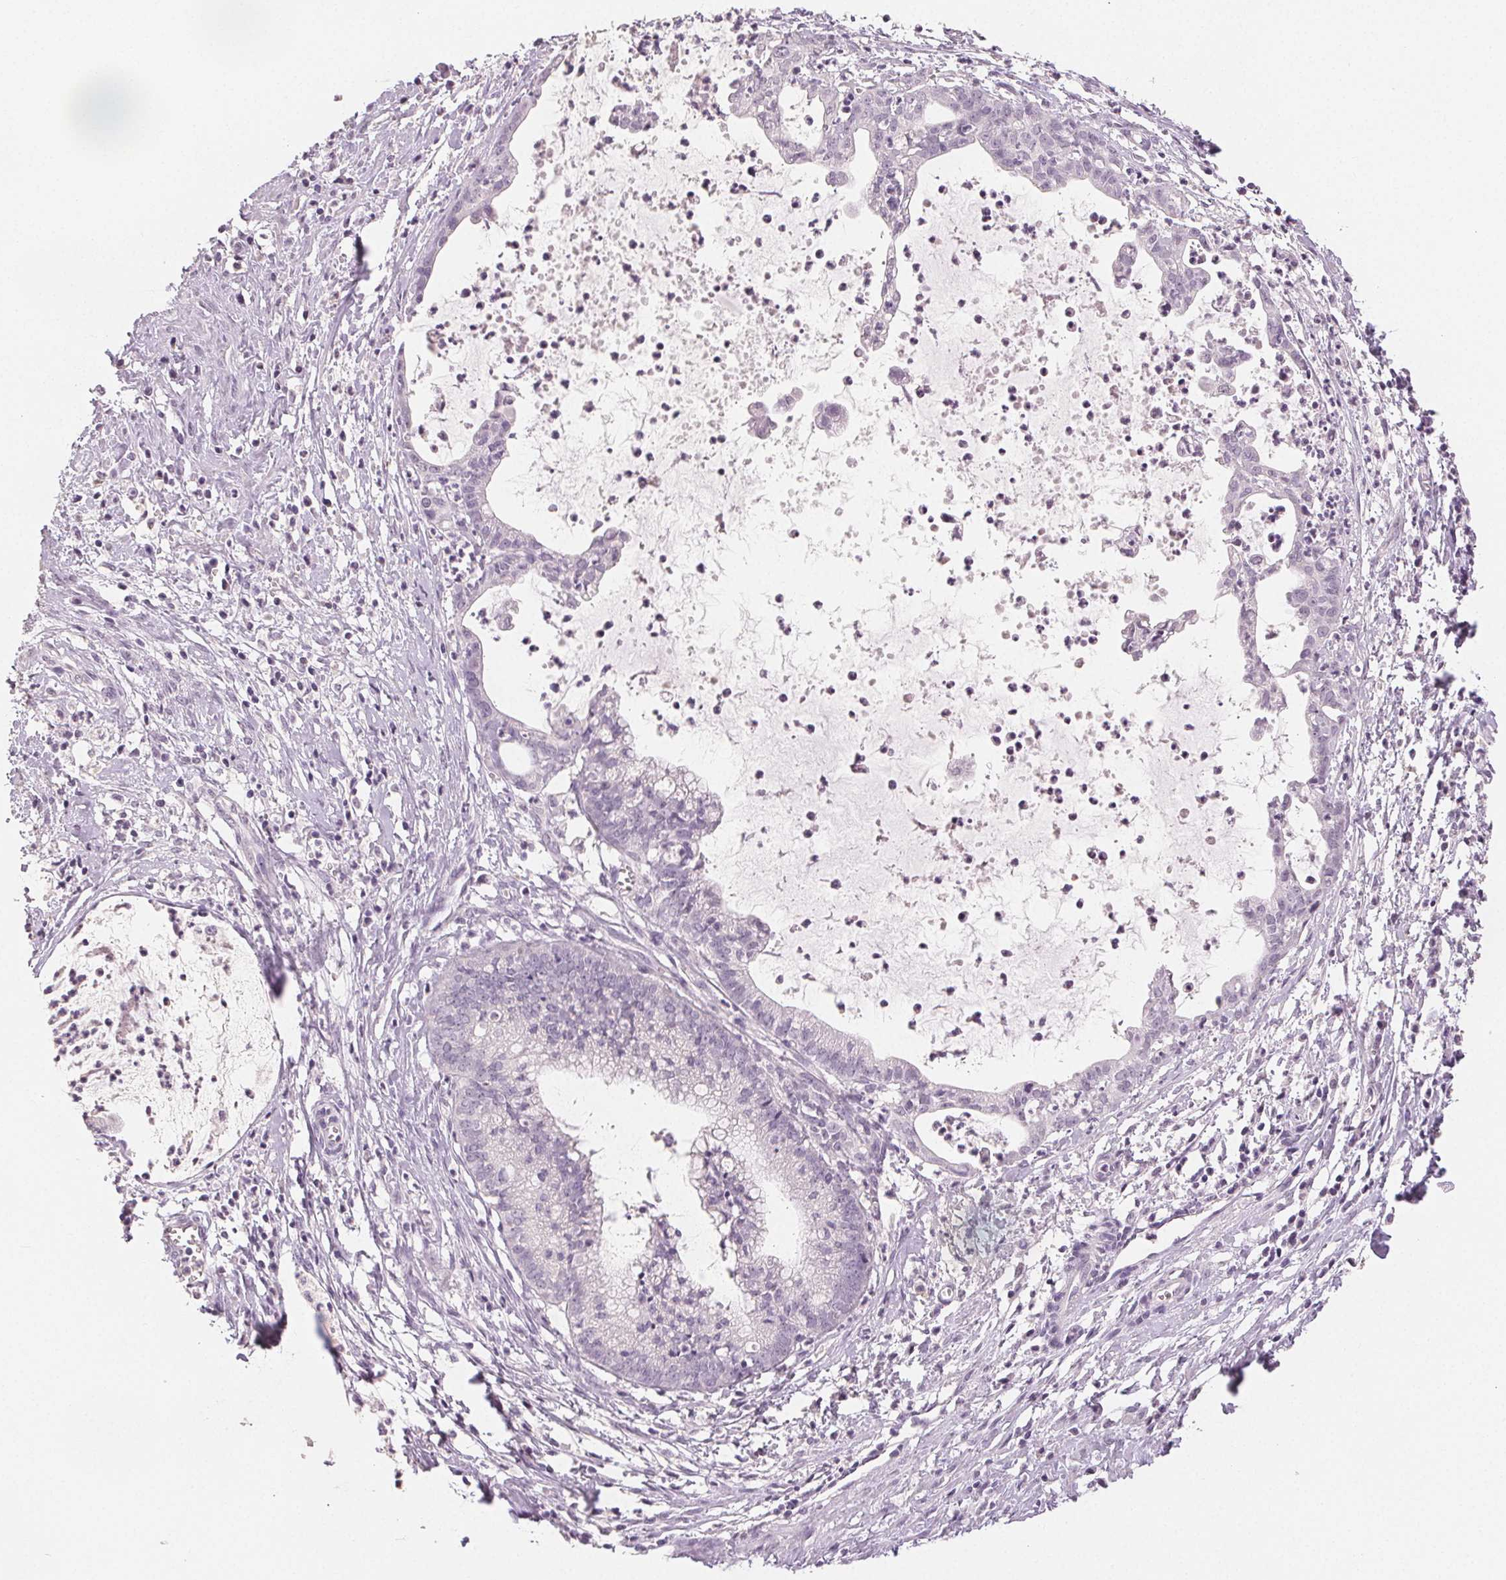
{"staining": {"intensity": "negative", "quantity": "none", "location": "none"}, "tissue": "cervical cancer", "cell_type": "Tumor cells", "image_type": "cancer", "snomed": [{"axis": "morphology", "description": "Normal tissue, NOS"}, {"axis": "morphology", "description": "Adenocarcinoma, NOS"}, {"axis": "topography", "description": "Cervix"}], "caption": "IHC of human cervical cancer (adenocarcinoma) shows no positivity in tumor cells.", "gene": "SLC27A5", "patient": {"sex": "female", "age": 38}}